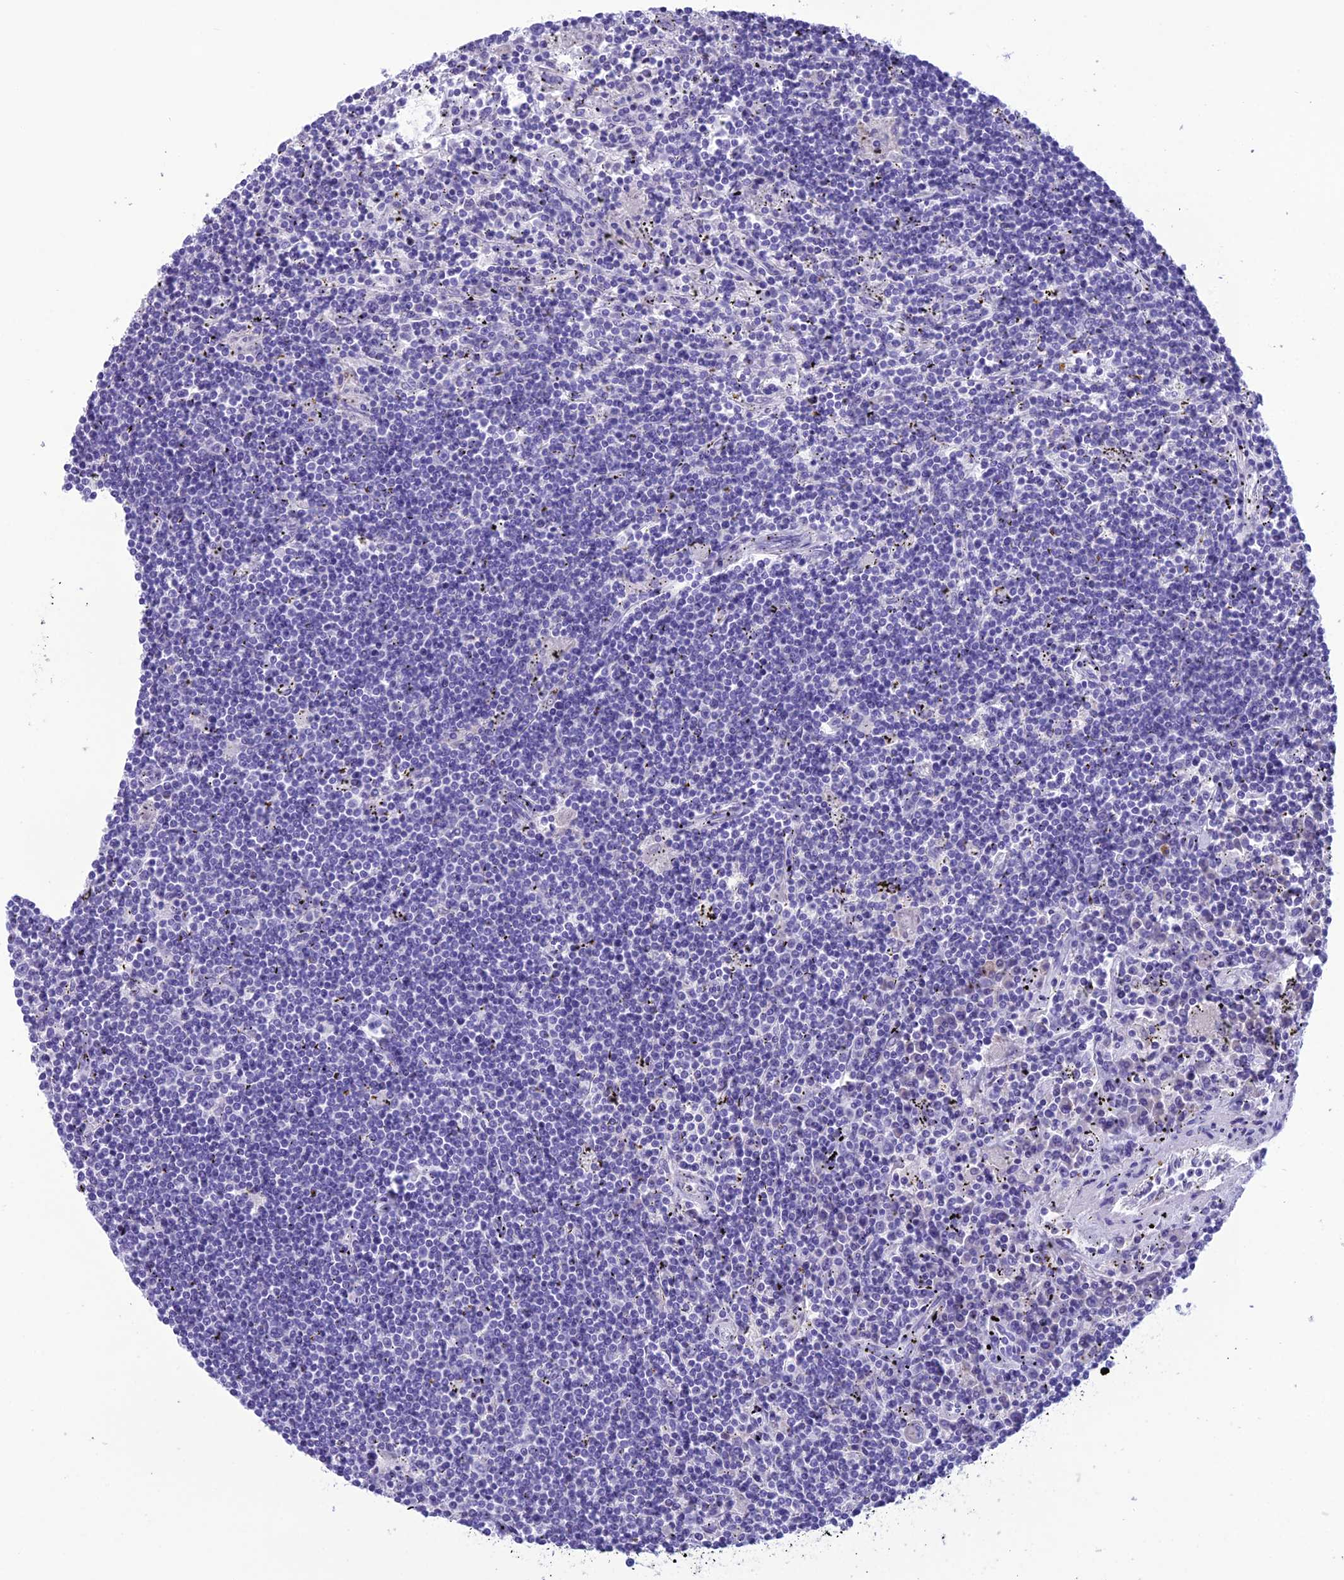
{"staining": {"intensity": "negative", "quantity": "none", "location": "none"}, "tissue": "lymphoma", "cell_type": "Tumor cells", "image_type": "cancer", "snomed": [{"axis": "morphology", "description": "Malignant lymphoma, non-Hodgkin's type, Low grade"}, {"axis": "topography", "description": "Spleen"}], "caption": "Micrograph shows no significant protein positivity in tumor cells of lymphoma.", "gene": "TRAM1L1", "patient": {"sex": "male", "age": 76}}